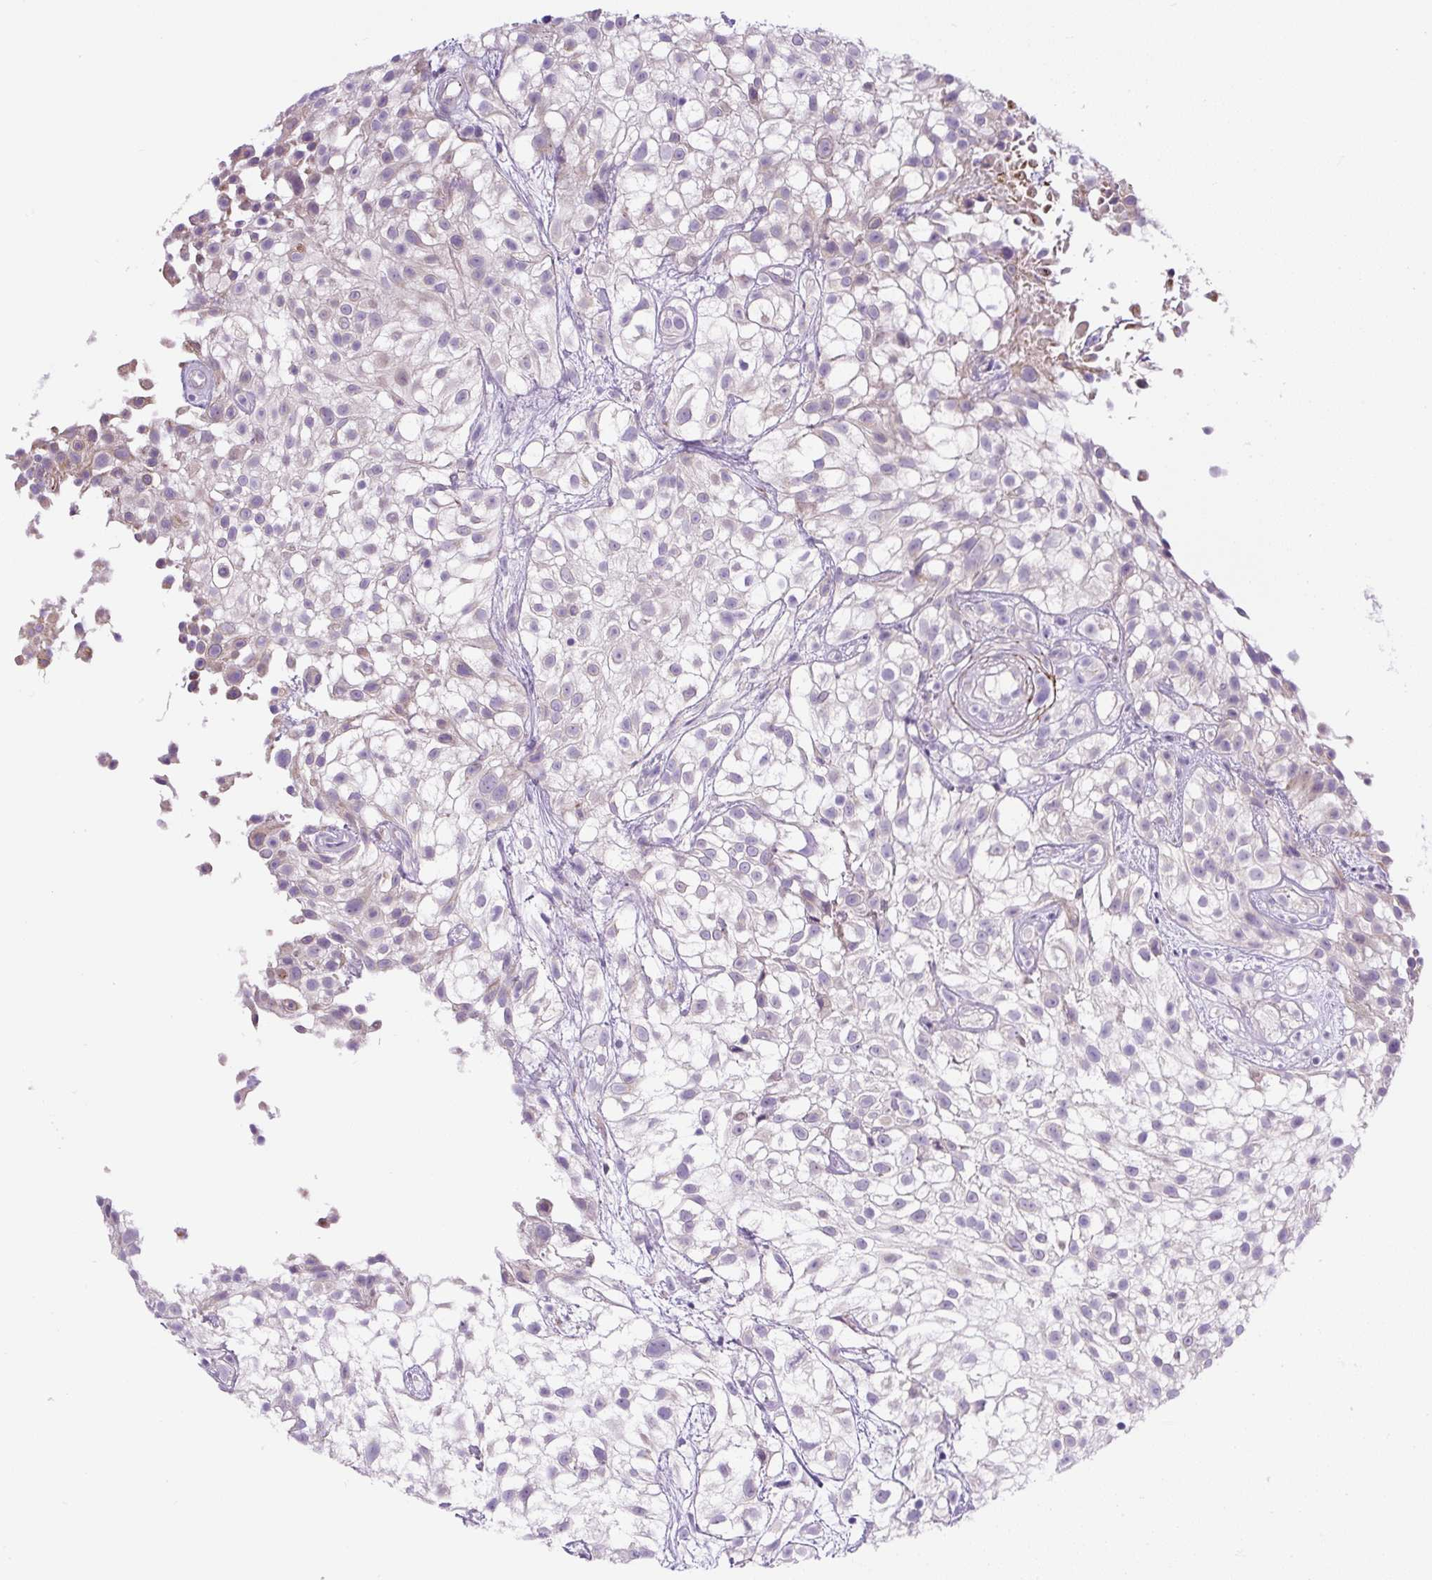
{"staining": {"intensity": "negative", "quantity": "none", "location": "none"}, "tissue": "urothelial cancer", "cell_type": "Tumor cells", "image_type": "cancer", "snomed": [{"axis": "morphology", "description": "Urothelial carcinoma, High grade"}, {"axis": "topography", "description": "Urinary bladder"}], "caption": "This photomicrograph is of urothelial cancer stained with immunohistochemistry (IHC) to label a protein in brown with the nuclei are counter-stained blue. There is no staining in tumor cells. The staining was performed using DAB (3,3'-diaminobenzidine) to visualize the protein expression in brown, while the nuclei were stained in blue with hematoxylin (Magnification: 20x).", "gene": "HPS4", "patient": {"sex": "male", "age": 56}}